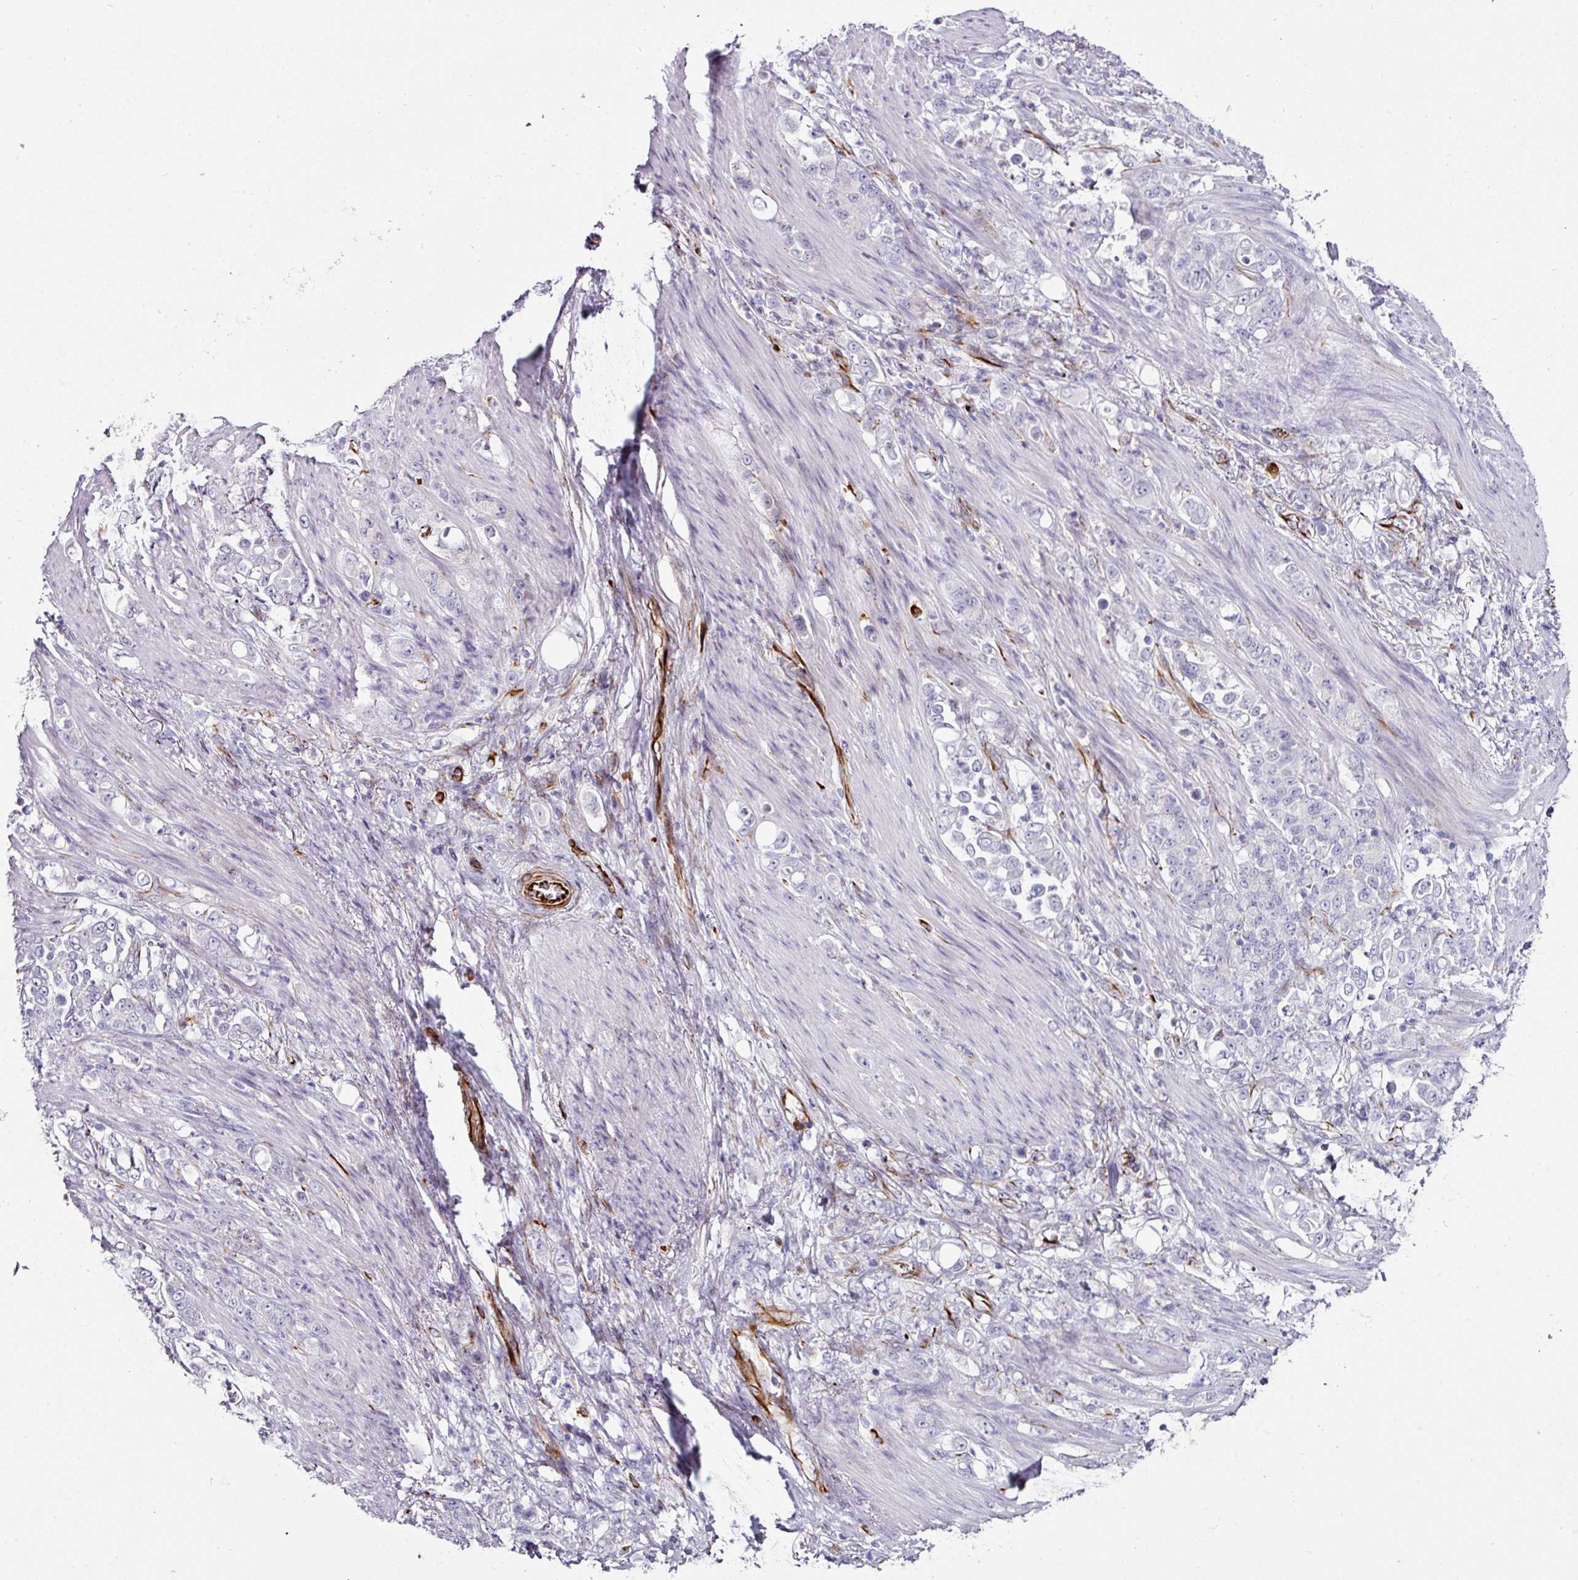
{"staining": {"intensity": "negative", "quantity": "none", "location": "none"}, "tissue": "stomach cancer", "cell_type": "Tumor cells", "image_type": "cancer", "snomed": [{"axis": "morphology", "description": "Adenocarcinoma, NOS"}, {"axis": "topography", "description": "Stomach"}], "caption": "High magnification brightfield microscopy of stomach cancer stained with DAB (3,3'-diaminobenzidine) (brown) and counterstained with hematoxylin (blue): tumor cells show no significant positivity.", "gene": "TMPRSS9", "patient": {"sex": "female", "age": 79}}